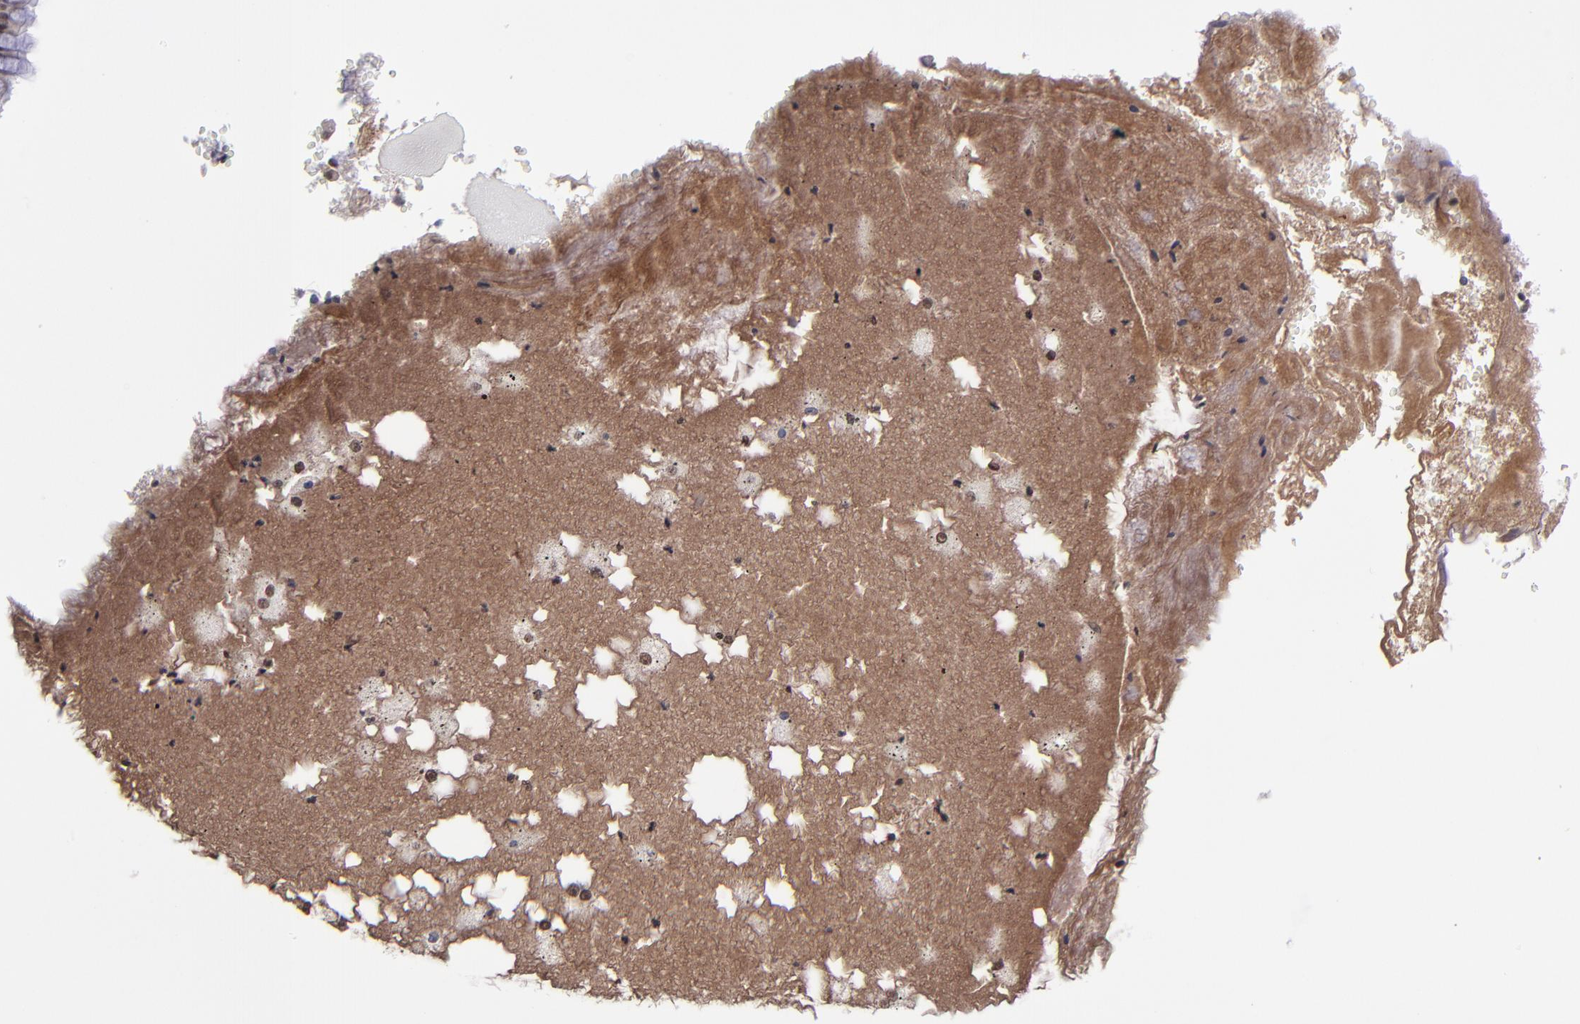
{"staining": {"intensity": "moderate", "quantity": ">75%", "location": "cytoplasmic/membranous,nuclear"}, "tissue": "bronchus", "cell_type": "Respiratory epithelial cells", "image_type": "normal", "snomed": [{"axis": "morphology", "description": "Normal tissue, NOS"}, {"axis": "topography", "description": "Bronchus"}, {"axis": "topography", "description": "Lung"}], "caption": "Protein analysis of normal bronchus exhibits moderate cytoplasmic/membranous,nuclear expression in approximately >75% of respiratory epithelial cells. Immunohistochemistry (ihc) stains the protein of interest in brown and the nuclei are stained blue.", "gene": "EP300", "patient": {"sex": "female", "age": 56}}